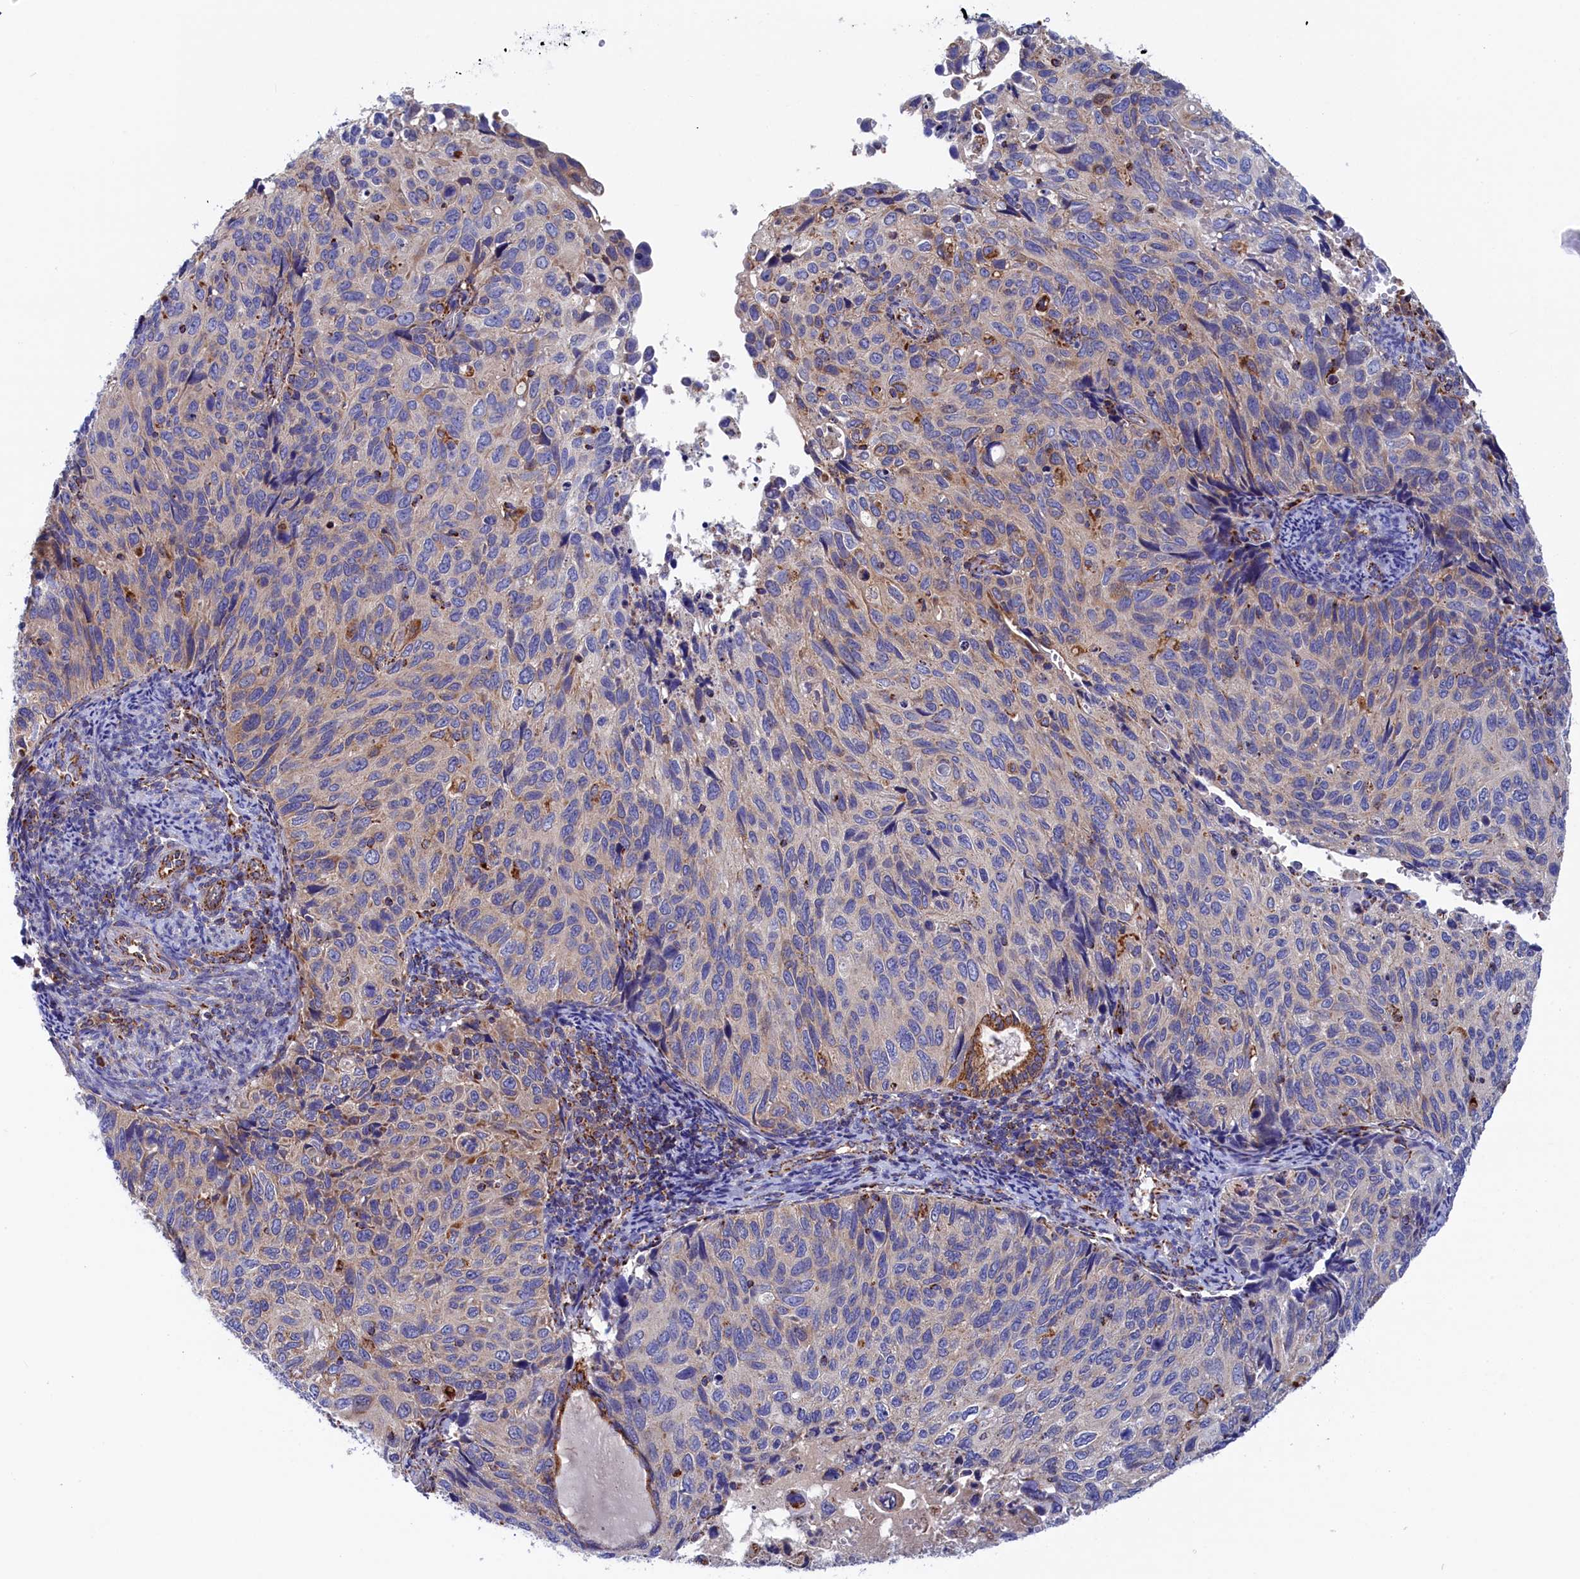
{"staining": {"intensity": "negative", "quantity": "none", "location": "none"}, "tissue": "cervical cancer", "cell_type": "Tumor cells", "image_type": "cancer", "snomed": [{"axis": "morphology", "description": "Squamous cell carcinoma, NOS"}, {"axis": "topography", "description": "Cervix"}], "caption": "Image shows no significant protein staining in tumor cells of cervical cancer.", "gene": "WDR83", "patient": {"sex": "female", "age": 70}}